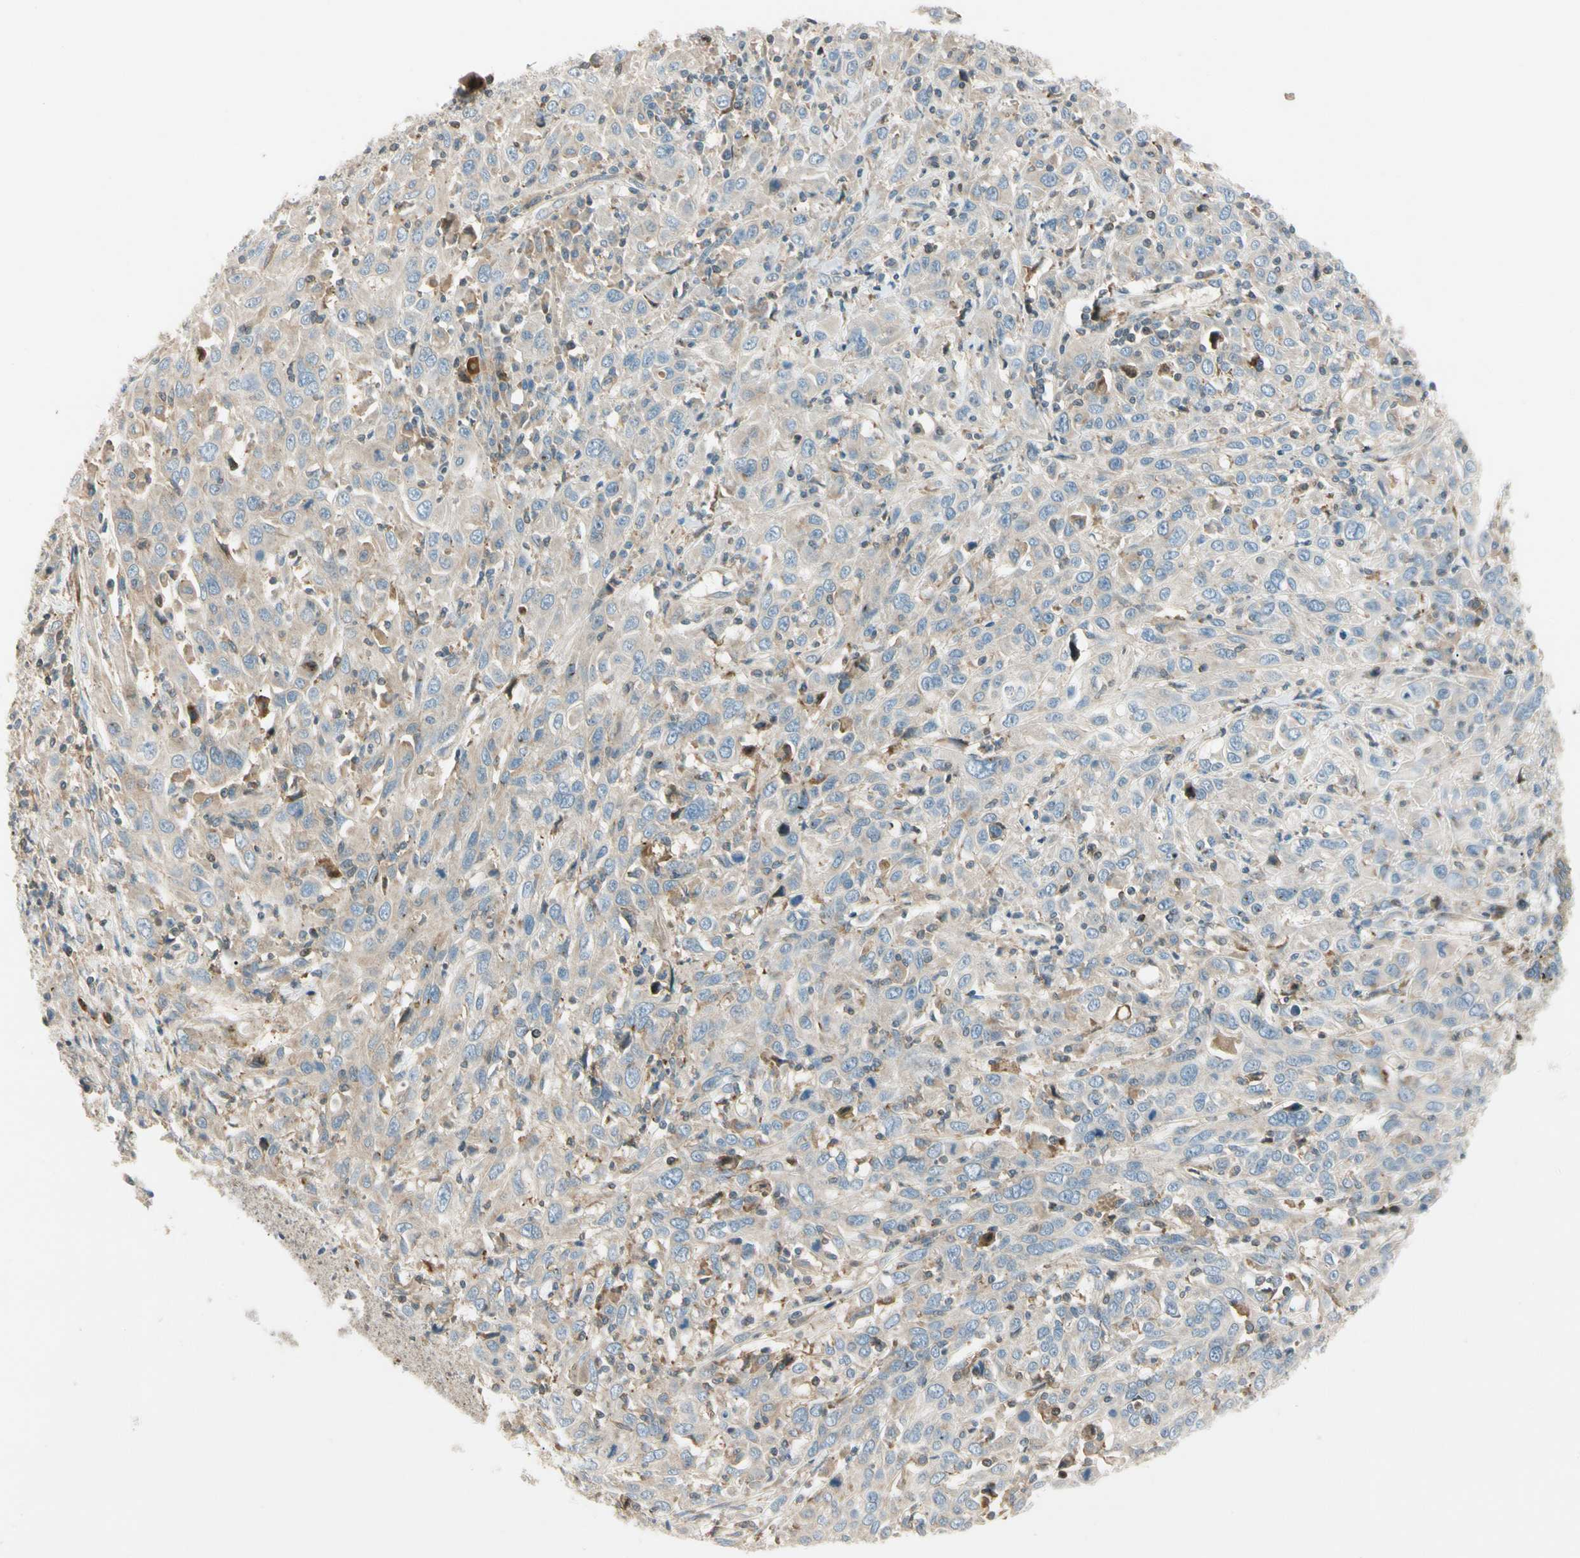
{"staining": {"intensity": "weak", "quantity": ">75%", "location": "cytoplasmic/membranous"}, "tissue": "cervical cancer", "cell_type": "Tumor cells", "image_type": "cancer", "snomed": [{"axis": "morphology", "description": "Squamous cell carcinoma, NOS"}, {"axis": "topography", "description": "Cervix"}], "caption": "This is a micrograph of immunohistochemistry staining of cervical squamous cell carcinoma, which shows weak expression in the cytoplasmic/membranous of tumor cells.", "gene": "CDH6", "patient": {"sex": "female", "age": 46}}